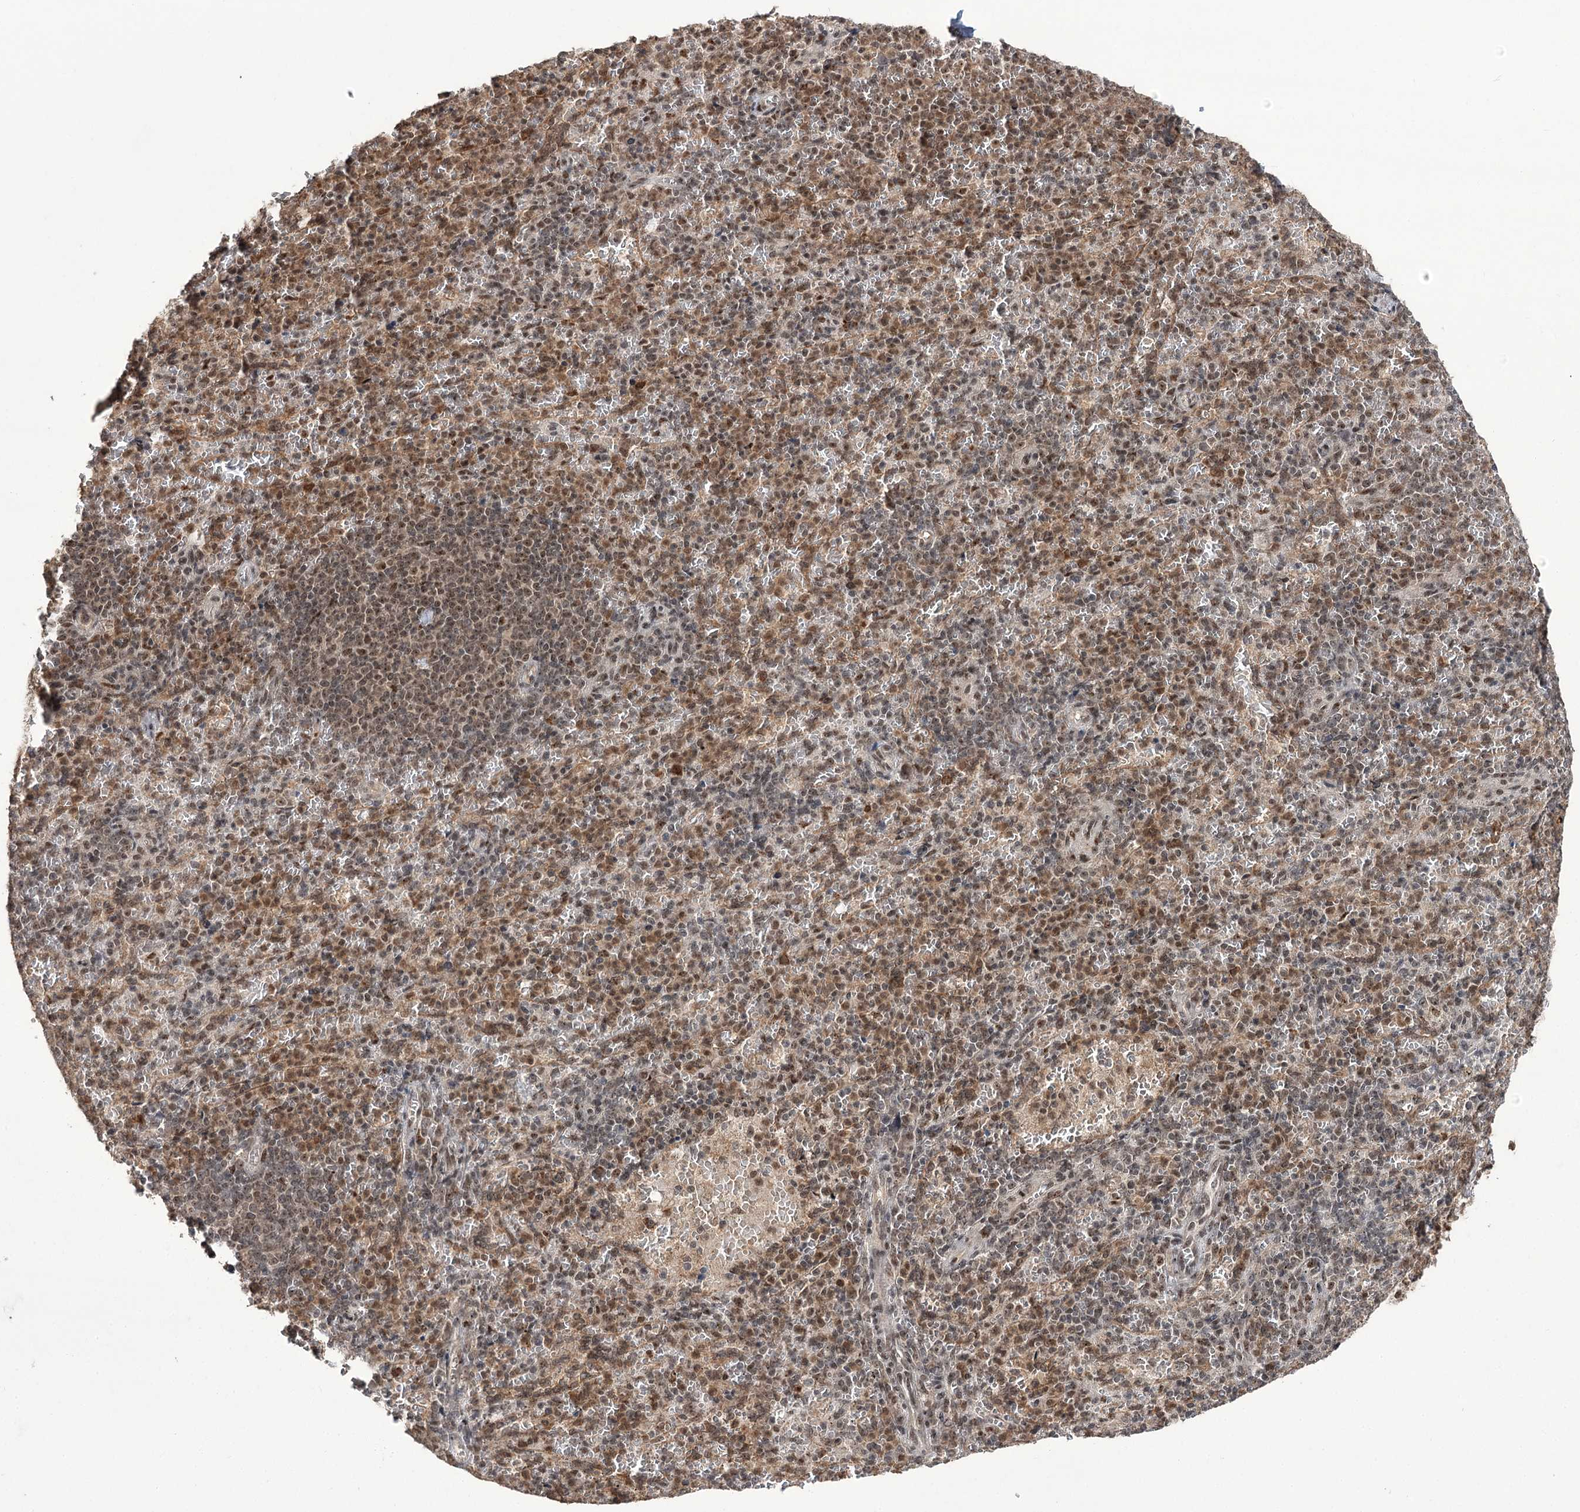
{"staining": {"intensity": "moderate", "quantity": "<25%", "location": "cytoplasmic/membranous,nuclear"}, "tissue": "spleen", "cell_type": "Cells in red pulp", "image_type": "normal", "snomed": [{"axis": "morphology", "description": "Normal tissue, NOS"}, {"axis": "topography", "description": "Spleen"}], "caption": "Protein expression by IHC reveals moderate cytoplasmic/membranous,nuclear staining in approximately <25% of cells in red pulp in unremarkable spleen. (brown staining indicates protein expression, while blue staining denotes nuclei).", "gene": "ERCC3", "patient": {"sex": "female", "age": 74}}